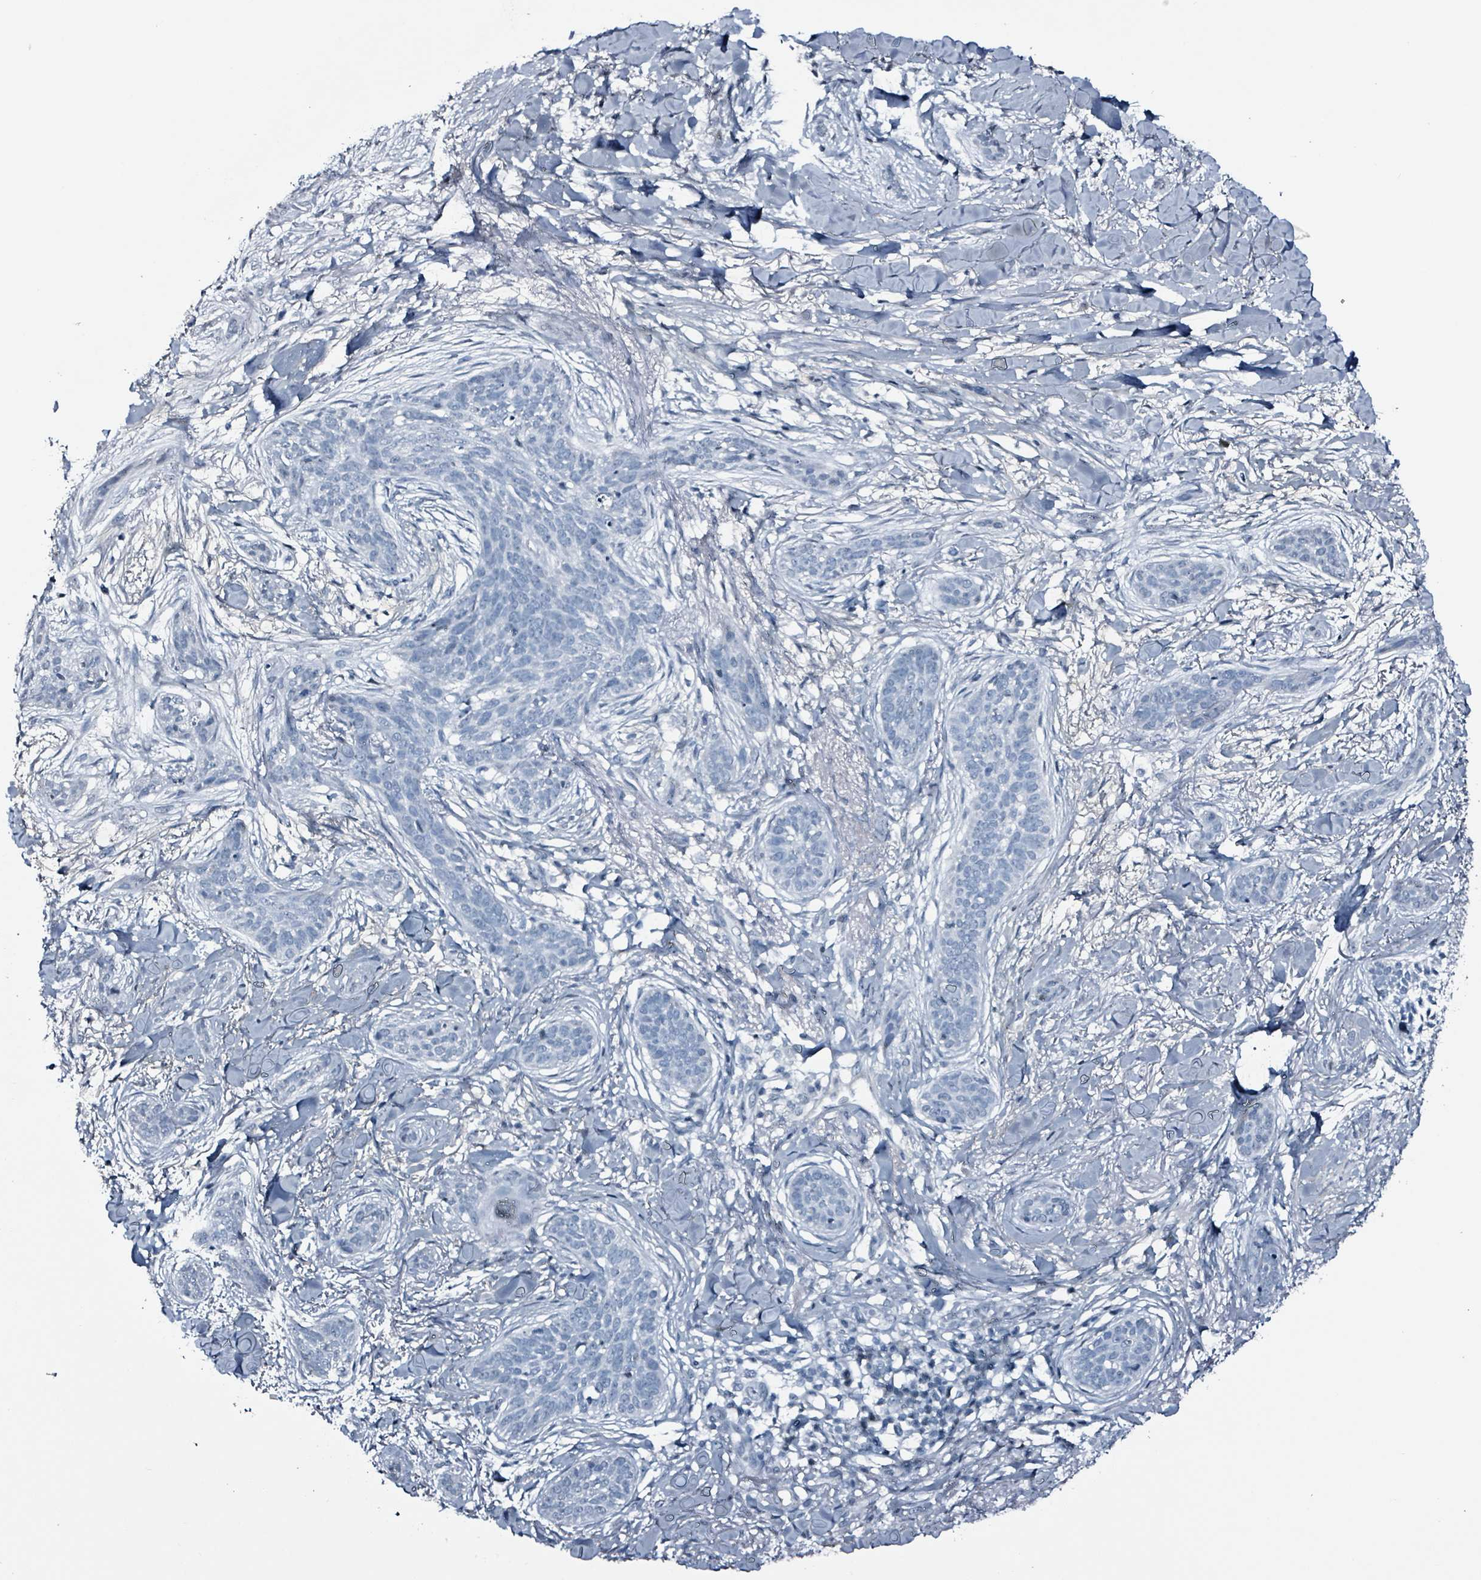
{"staining": {"intensity": "negative", "quantity": "none", "location": "none"}, "tissue": "skin cancer", "cell_type": "Tumor cells", "image_type": "cancer", "snomed": [{"axis": "morphology", "description": "Basal cell carcinoma"}, {"axis": "topography", "description": "Skin"}], "caption": "This is an IHC histopathology image of basal cell carcinoma (skin). There is no expression in tumor cells.", "gene": "CA9", "patient": {"sex": "male", "age": 52}}